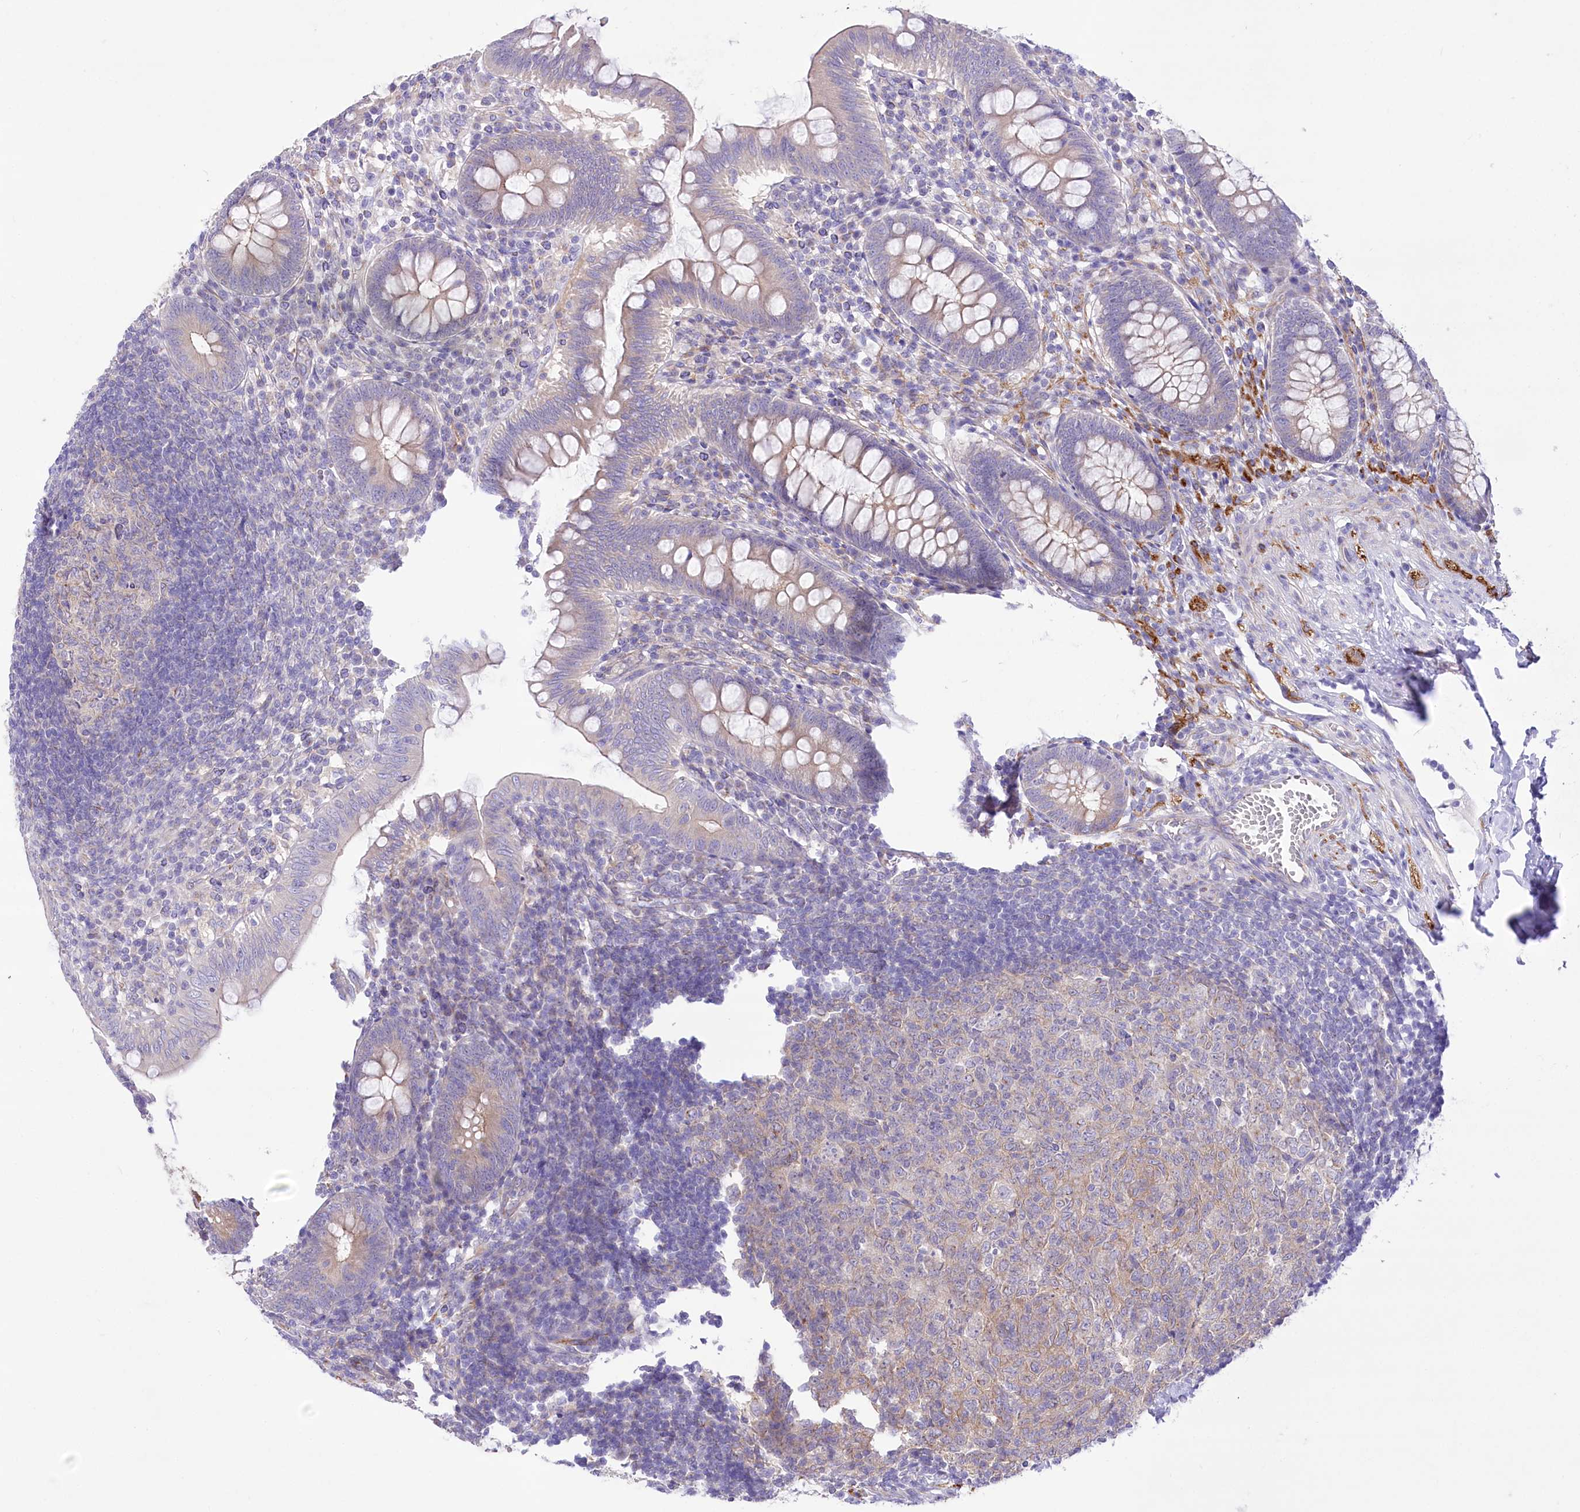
{"staining": {"intensity": "moderate", "quantity": "25%-75%", "location": "cytoplasmic/membranous"}, "tissue": "appendix", "cell_type": "Glandular cells", "image_type": "normal", "snomed": [{"axis": "morphology", "description": "Normal tissue, NOS"}, {"axis": "topography", "description": "Appendix"}], "caption": "The micrograph exhibits a brown stain indicating the presence of a protein in the cytoplasmic/membranous of glandular cells in appendix.", "gene": "LRRC34", "patient": {"sex": "male", "age": 14}}